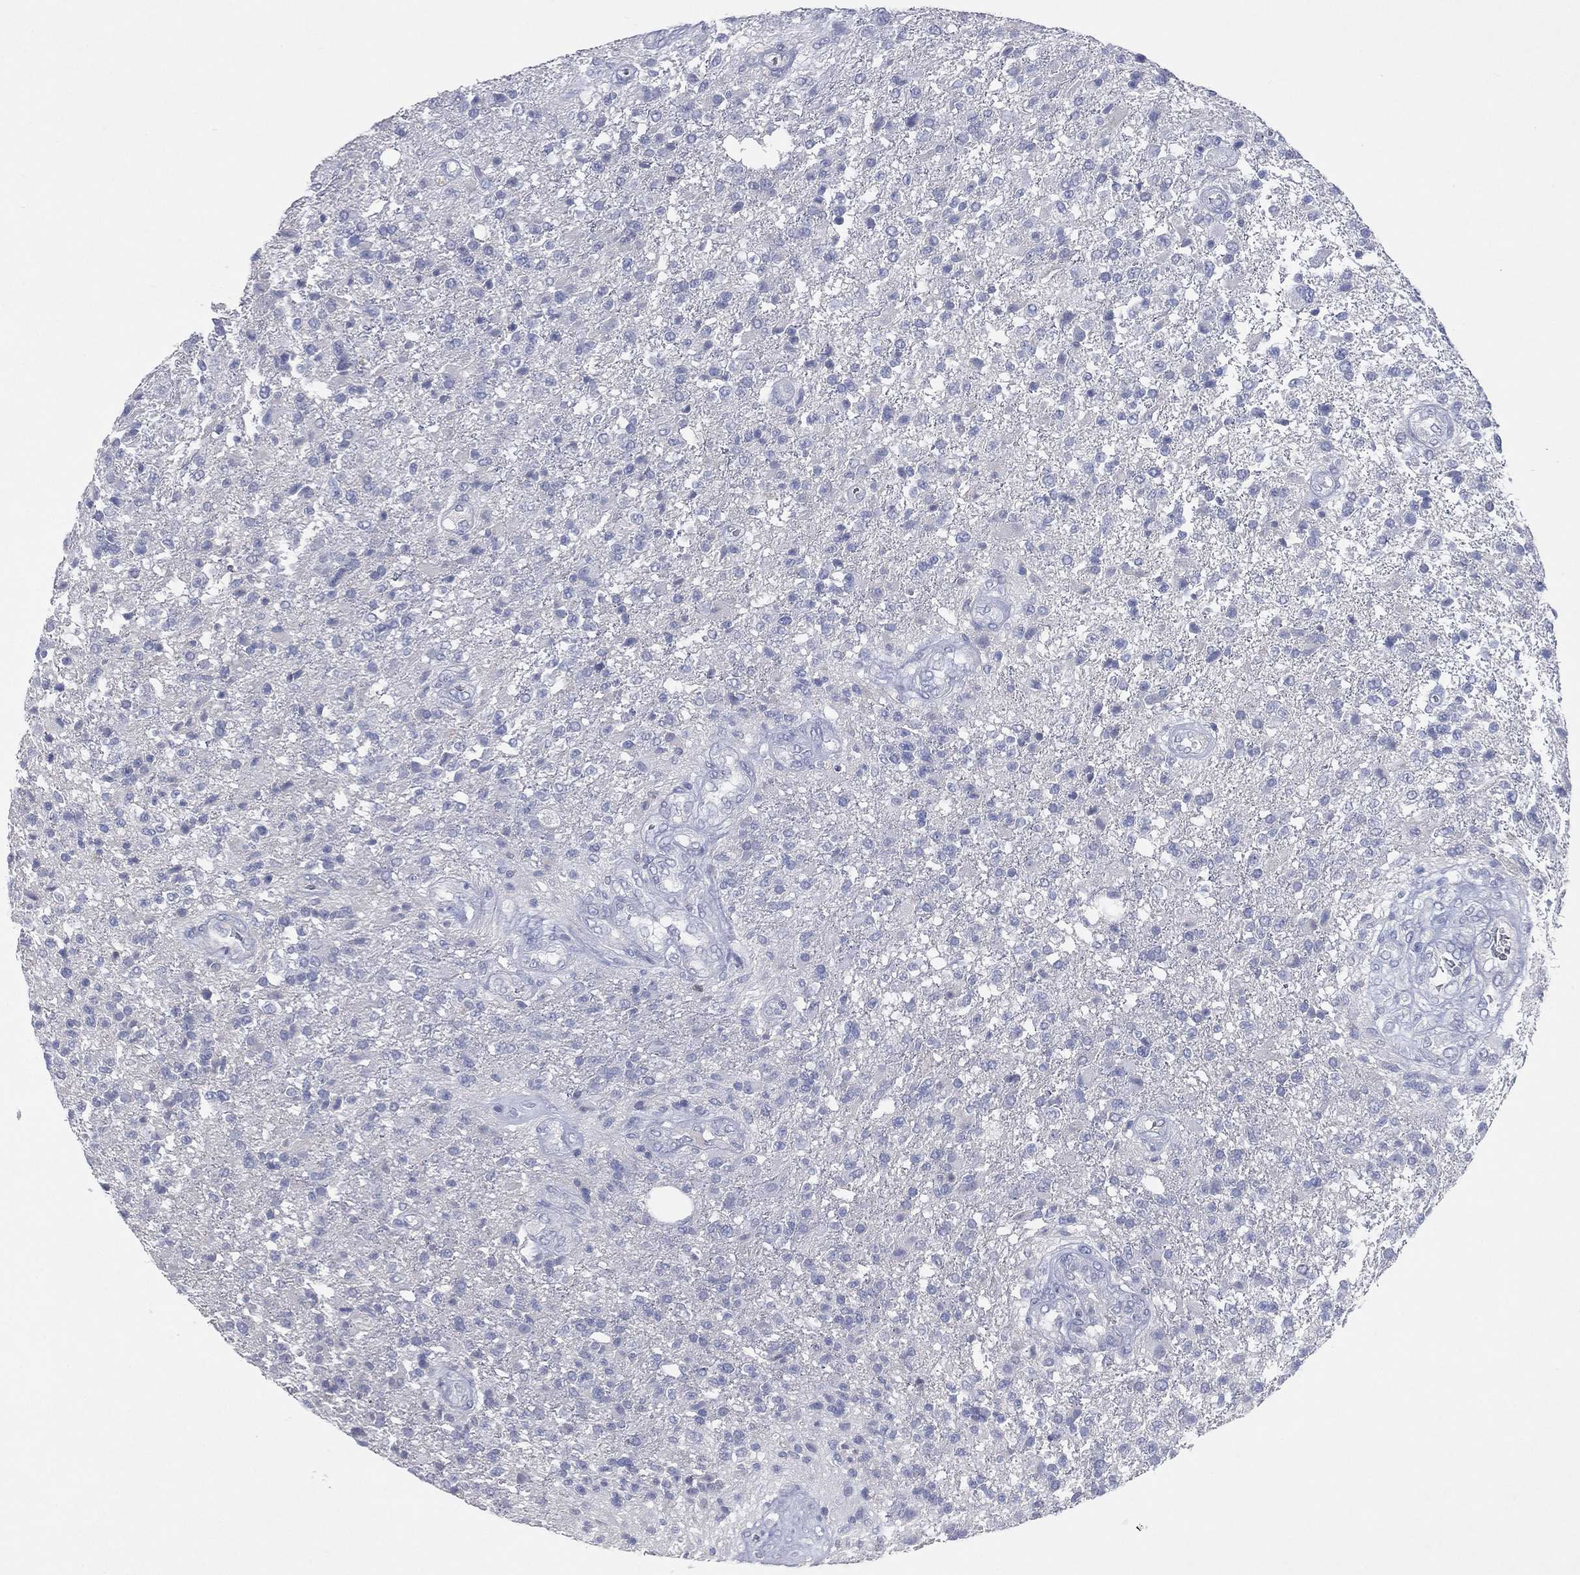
{"staining": {"intensity": "negative", "quantity": "none", "location": "none"}, "tissue": "glioma", "cell_type": "Tumor cells", "image_type": "cancer", "snomed": [{"axis": "morphology", "description": "Glioma, malignant, High grade"}, {"axis": "topography", "description": "Brain"}], "caption": "The immunohistochemistry (IHC) histopathology image has no significant expression in tumor cells of malignant glioma (high-grade) tissue.", "gene": "CPT1B", "patient": {"sex": "male", "age": 56}}